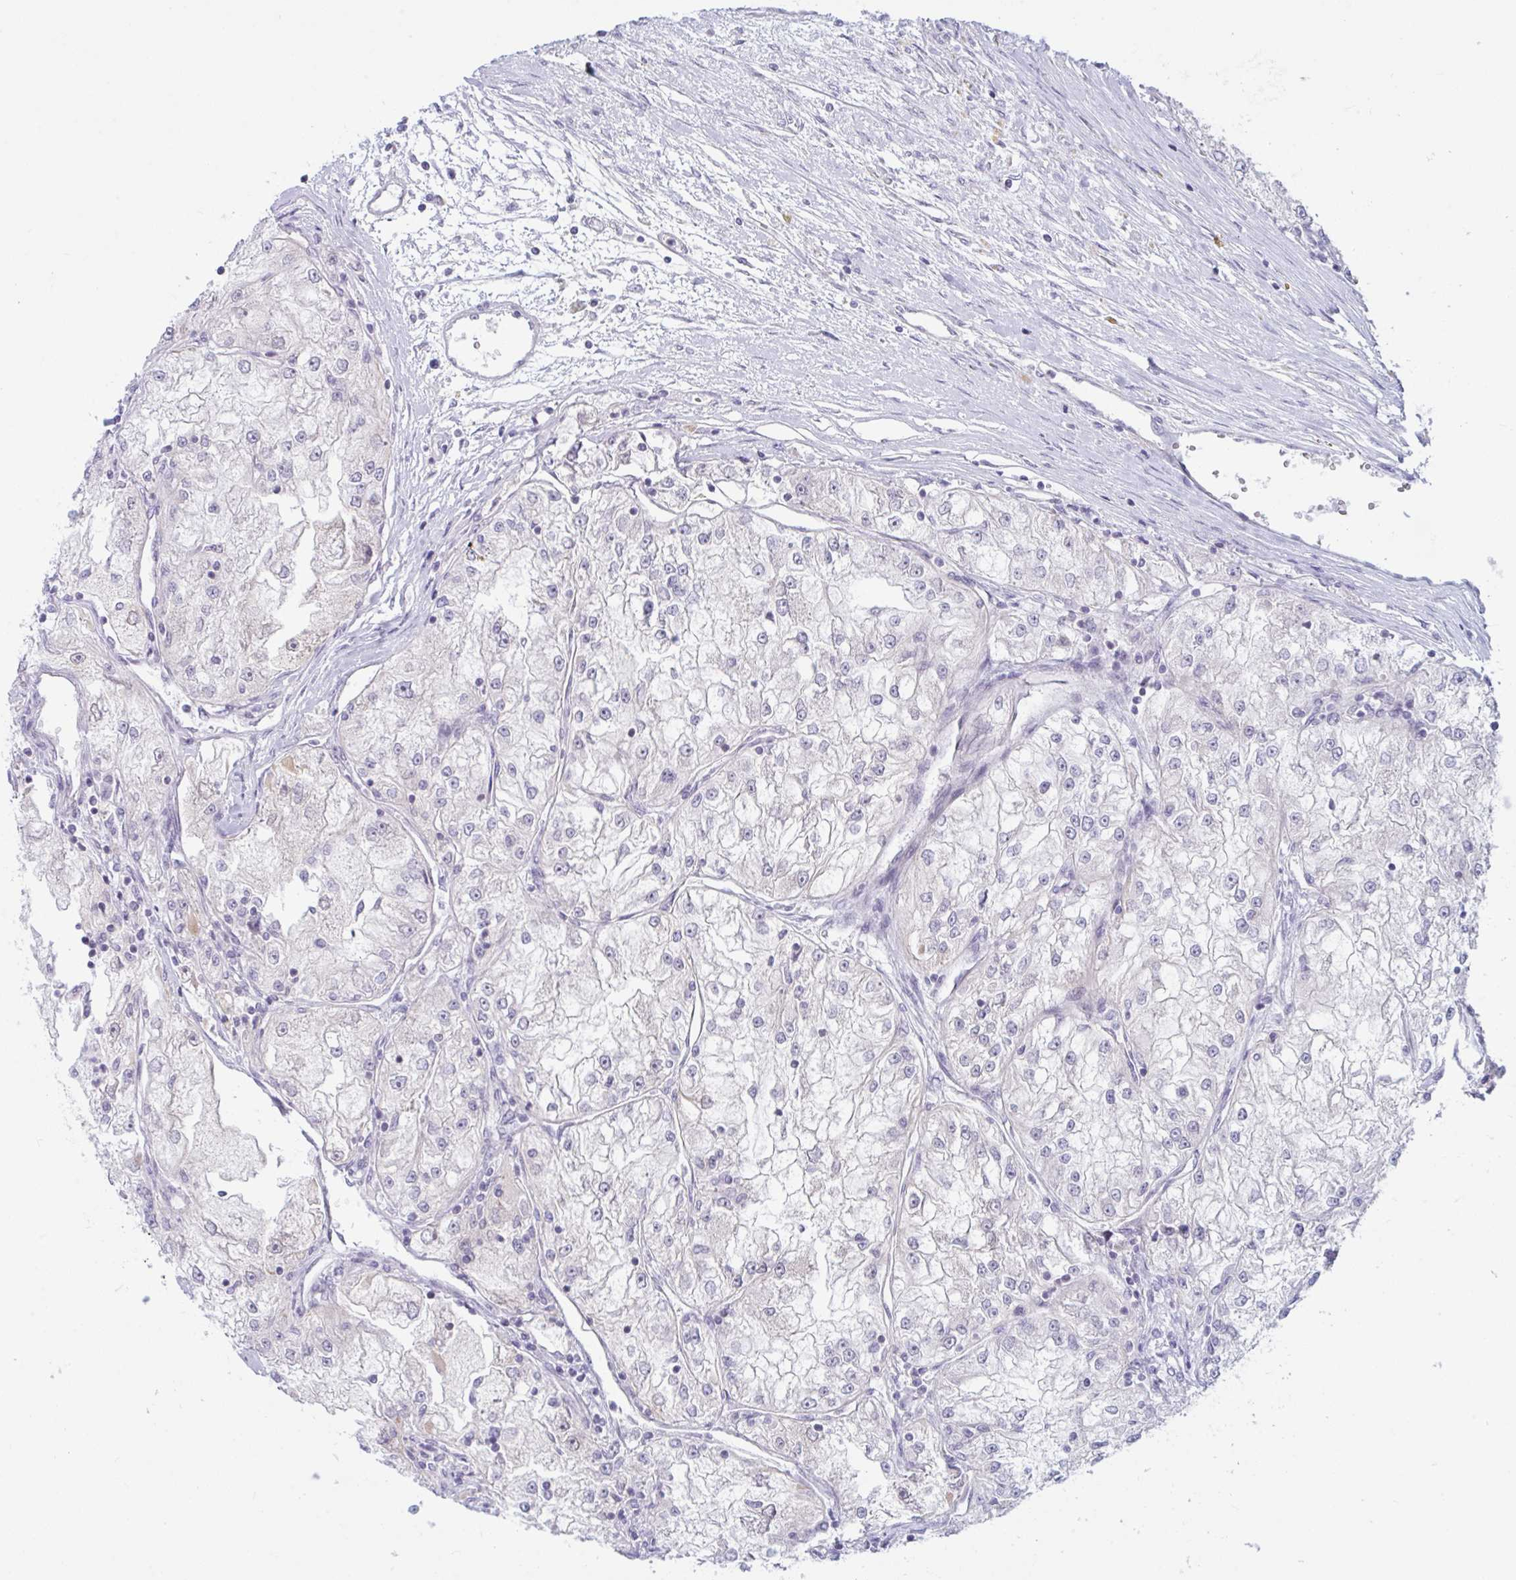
{"staining": {"intensity": "negative", "quantity": "none", "location": "none"}, "tissue": "renal cancer", "cell_type": "Tumor cells", "image_type": "cancer", "snomed": [{"axis": "morphology", "description": "Adenocarcinoma, NOS"}, {"axis": "topography", "description": "Kidney"}], "caption": "Immunohistochemistry image of neoplastic tissue: renal cancer (adenocarcinoma) stained with DAB exhibits no significant protein staining in tumor cells. The staining was performed using DAB (3,3'-diaminobenzidine) to visualize the protein expression in brown, while the nuclei were stained in blue with hematoxylin (Magnification: 20x).", "gene": "TANK", "patient": {"sex": "female", "age": 72}}